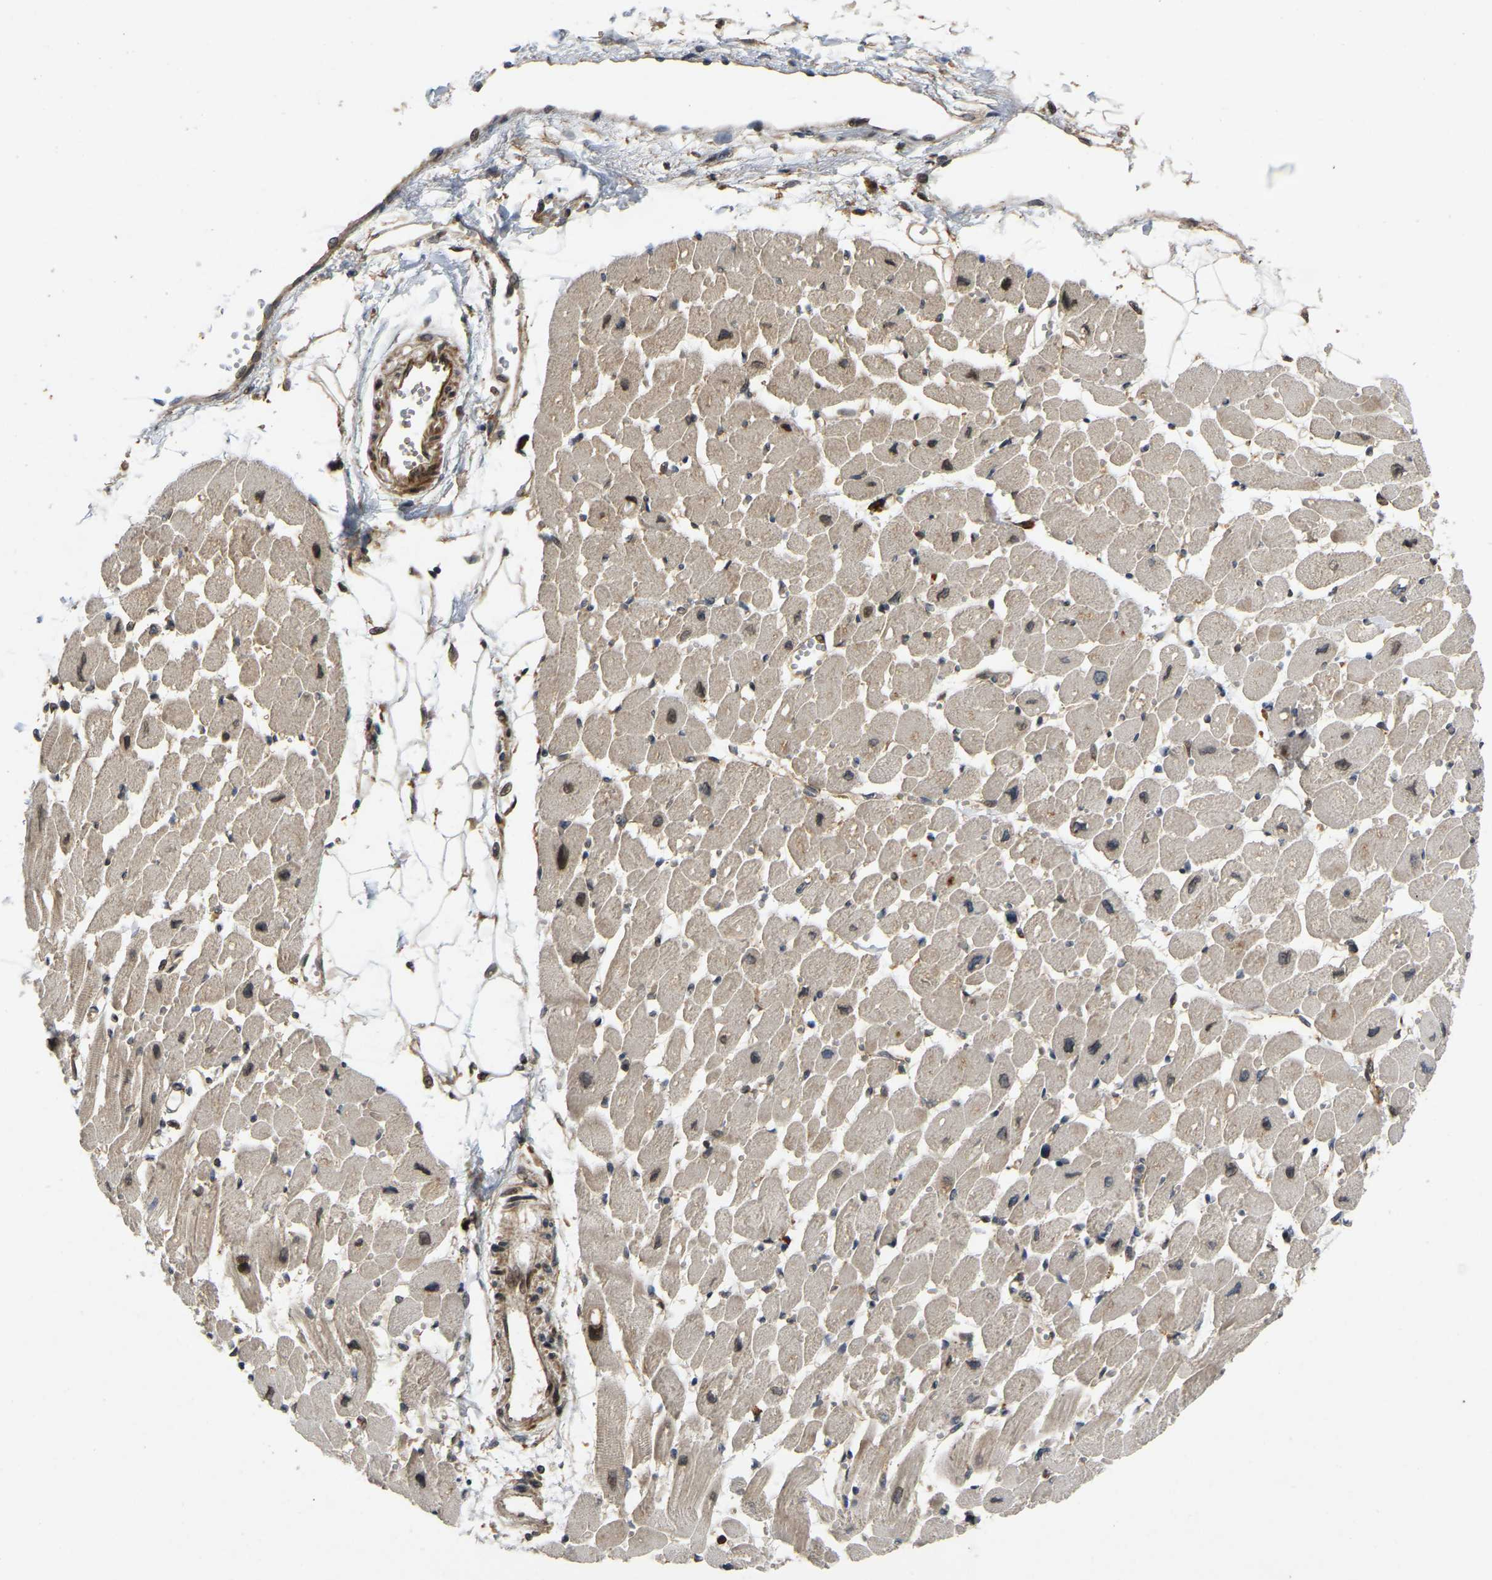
{"staining": {"intensity": "moderate", "quantity": ">75%", "location": "cytoplasmic/membranous,nuclear"}, "tissue": "heart muscle", "cell_type": "Cardiomyocytes", "image_type": "normal", "snomed": [{"axis": "morphology", "description": "Normal tissue, NOS"}, {"axis": "topography", "description": "Heart"}], "caption": "Protein analysis of normal heart muscle reveals moderate cytoplasmic/membranous,nuclear staining in approximately >75% of cardiomyocytes. Immunohistochemistry (ihc) stains the protein in brown and the nuclei are stained blue.", "gene": "KIAA1549", "patient": {"sex": "female", "age": 54}}